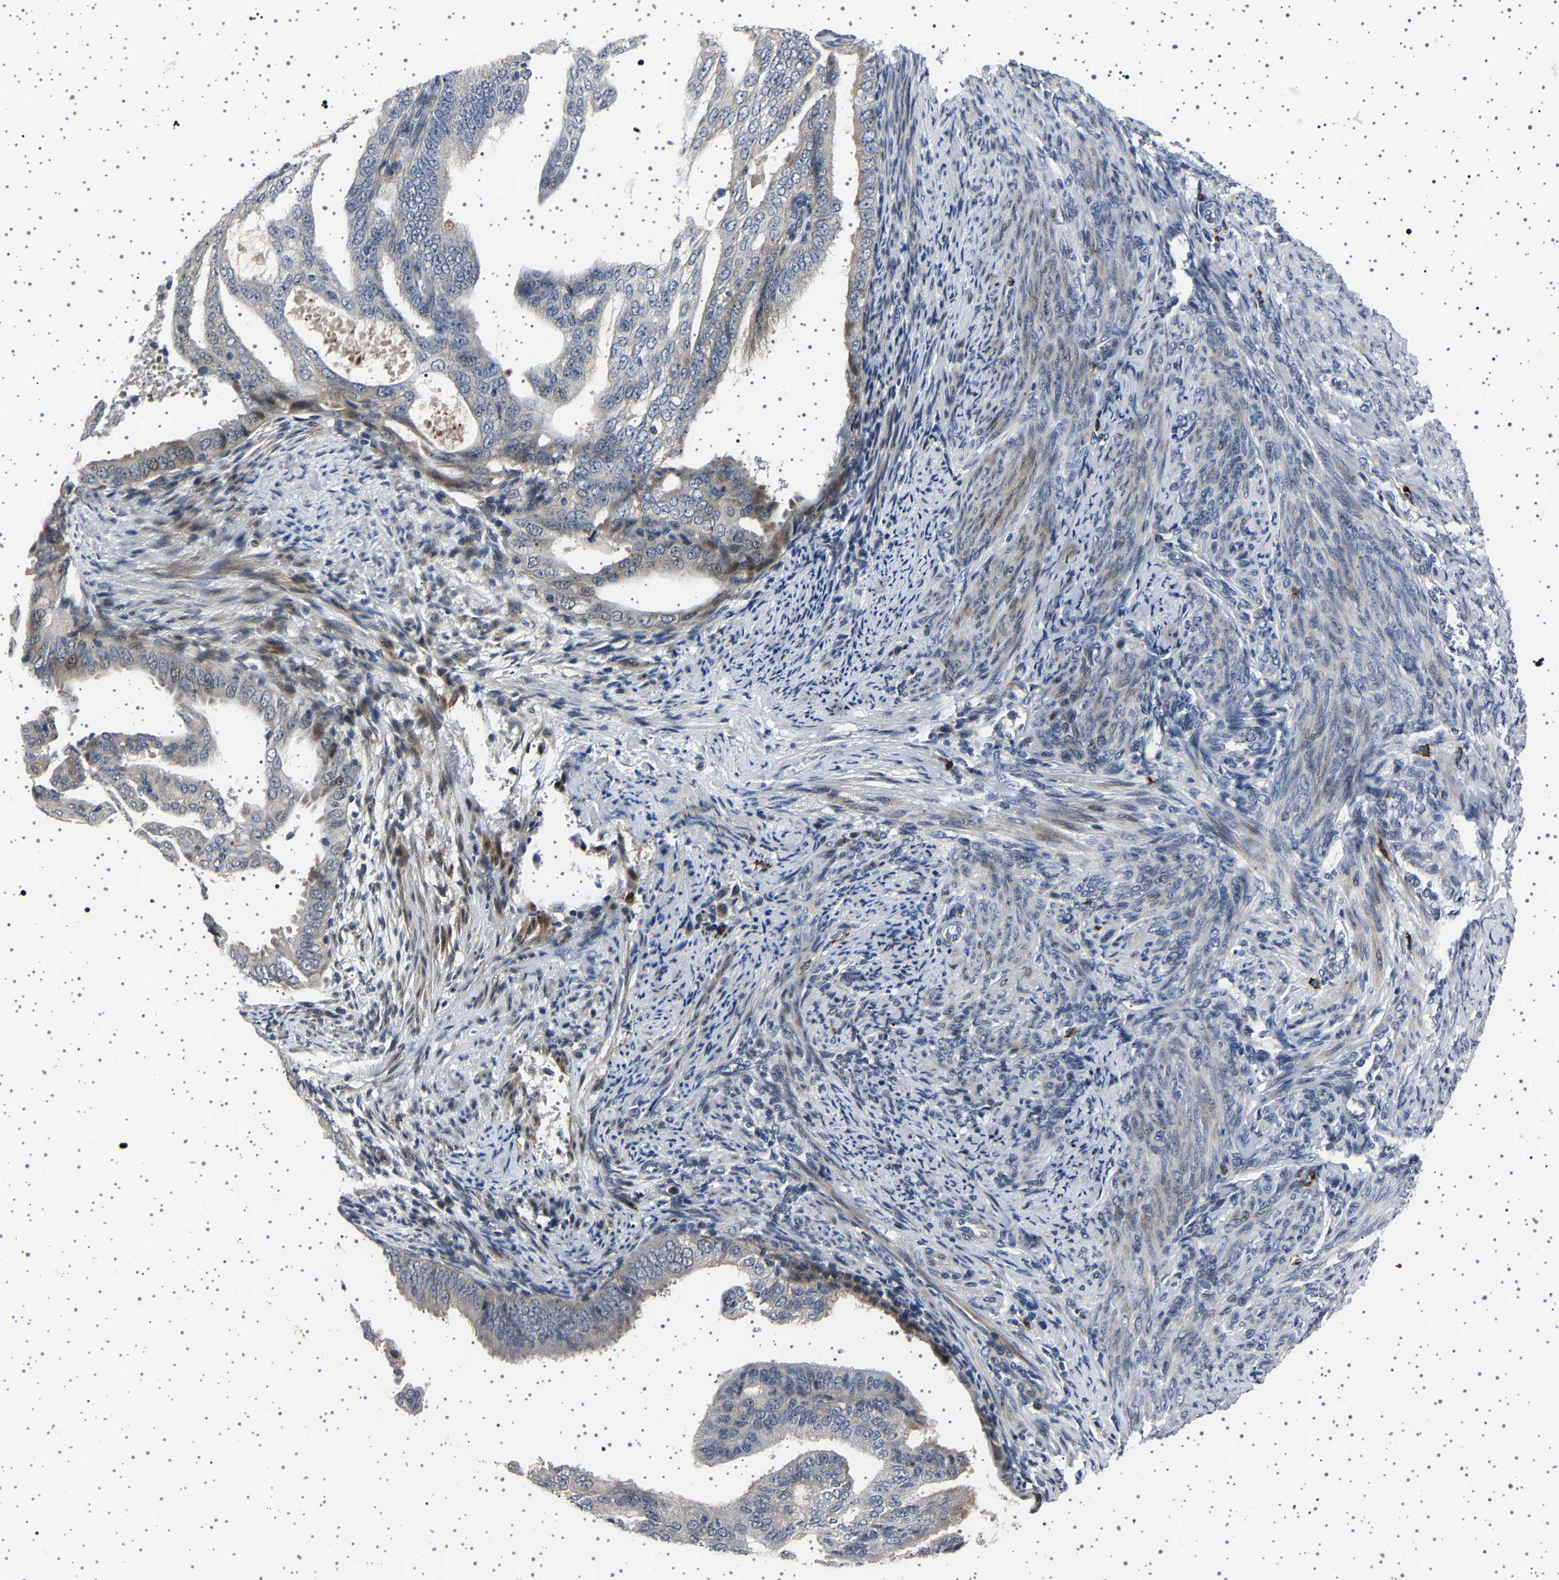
{"staining": {"intensity": "weak", "quantity": "<25%", "location": "cytoplasmic/membranous,nuclear"}, "tissue": "endometrial cancer", "cell_type": "Tumor cells", "image_type": "cancer", "snomed": [{"axis": "morphology", "description": "Adenocarcinoma, NOS"}, {"axis": "topography", "description": "Endometrium"}], "caption": "Human endometrial cancer stained for a protein using immunohistochemistry (IHC) displays no staining in tumor cells.", "gene": "PAK5", "patient": {"sex": "female", "age": 58}}